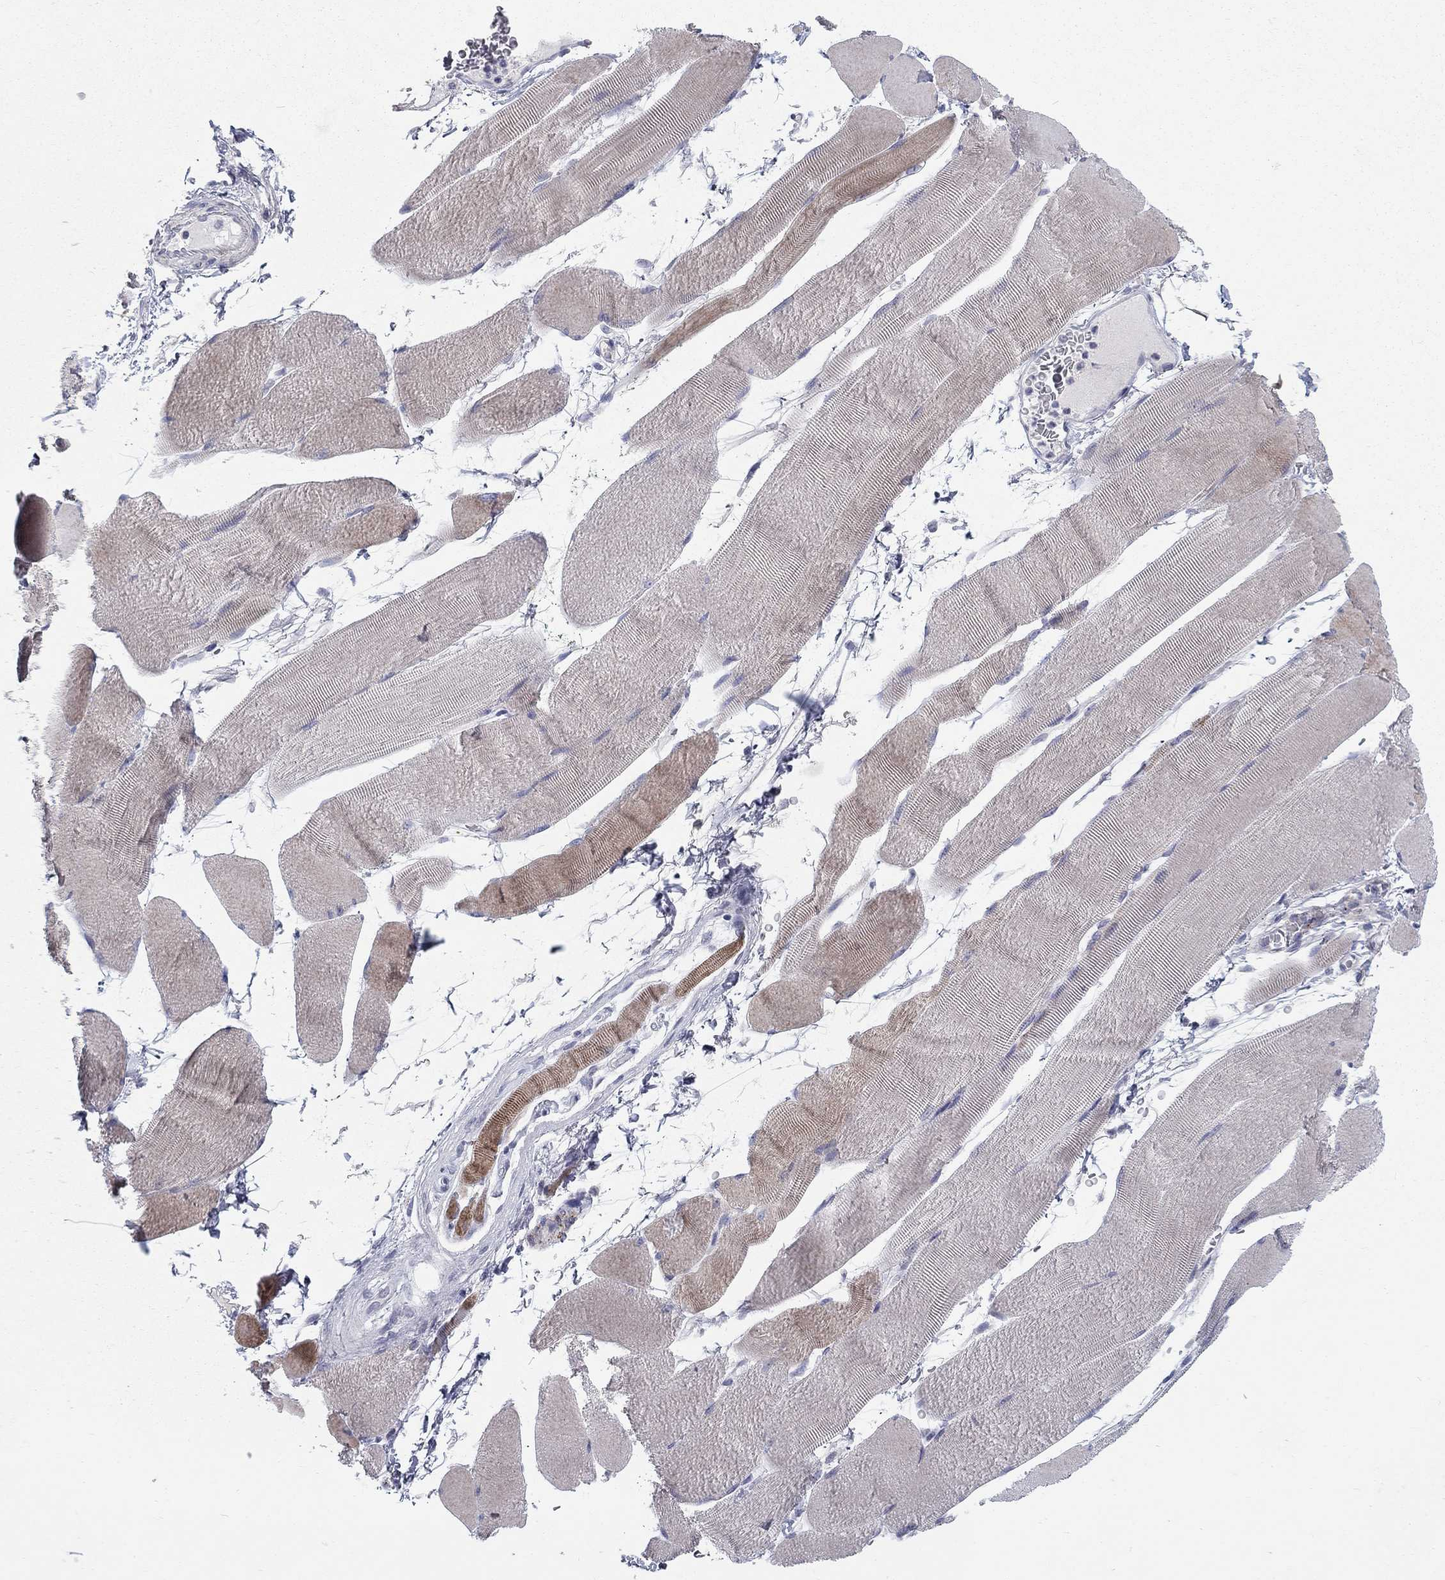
{"staining": {"intensity": "moderate", "quantity": "<25%", "location": "cytoplasmic/membranous"}, "tissue": "skeletal muscle", "cell_type": "Myocytes", "image_type": "normal", "snomed": [{"axis": "morphology", "description": "Normal tissue, NOS"}, {"axis": "topography", "description": "Skeletal muscle"}], "caption": "A brown stain labels moderate cytoplasmic/membranous staining of a protein in myocytes of unremarkable human skeletal muscle.", "gene": "NTRK2", "patient": {"sex": "male", "age": 56}}